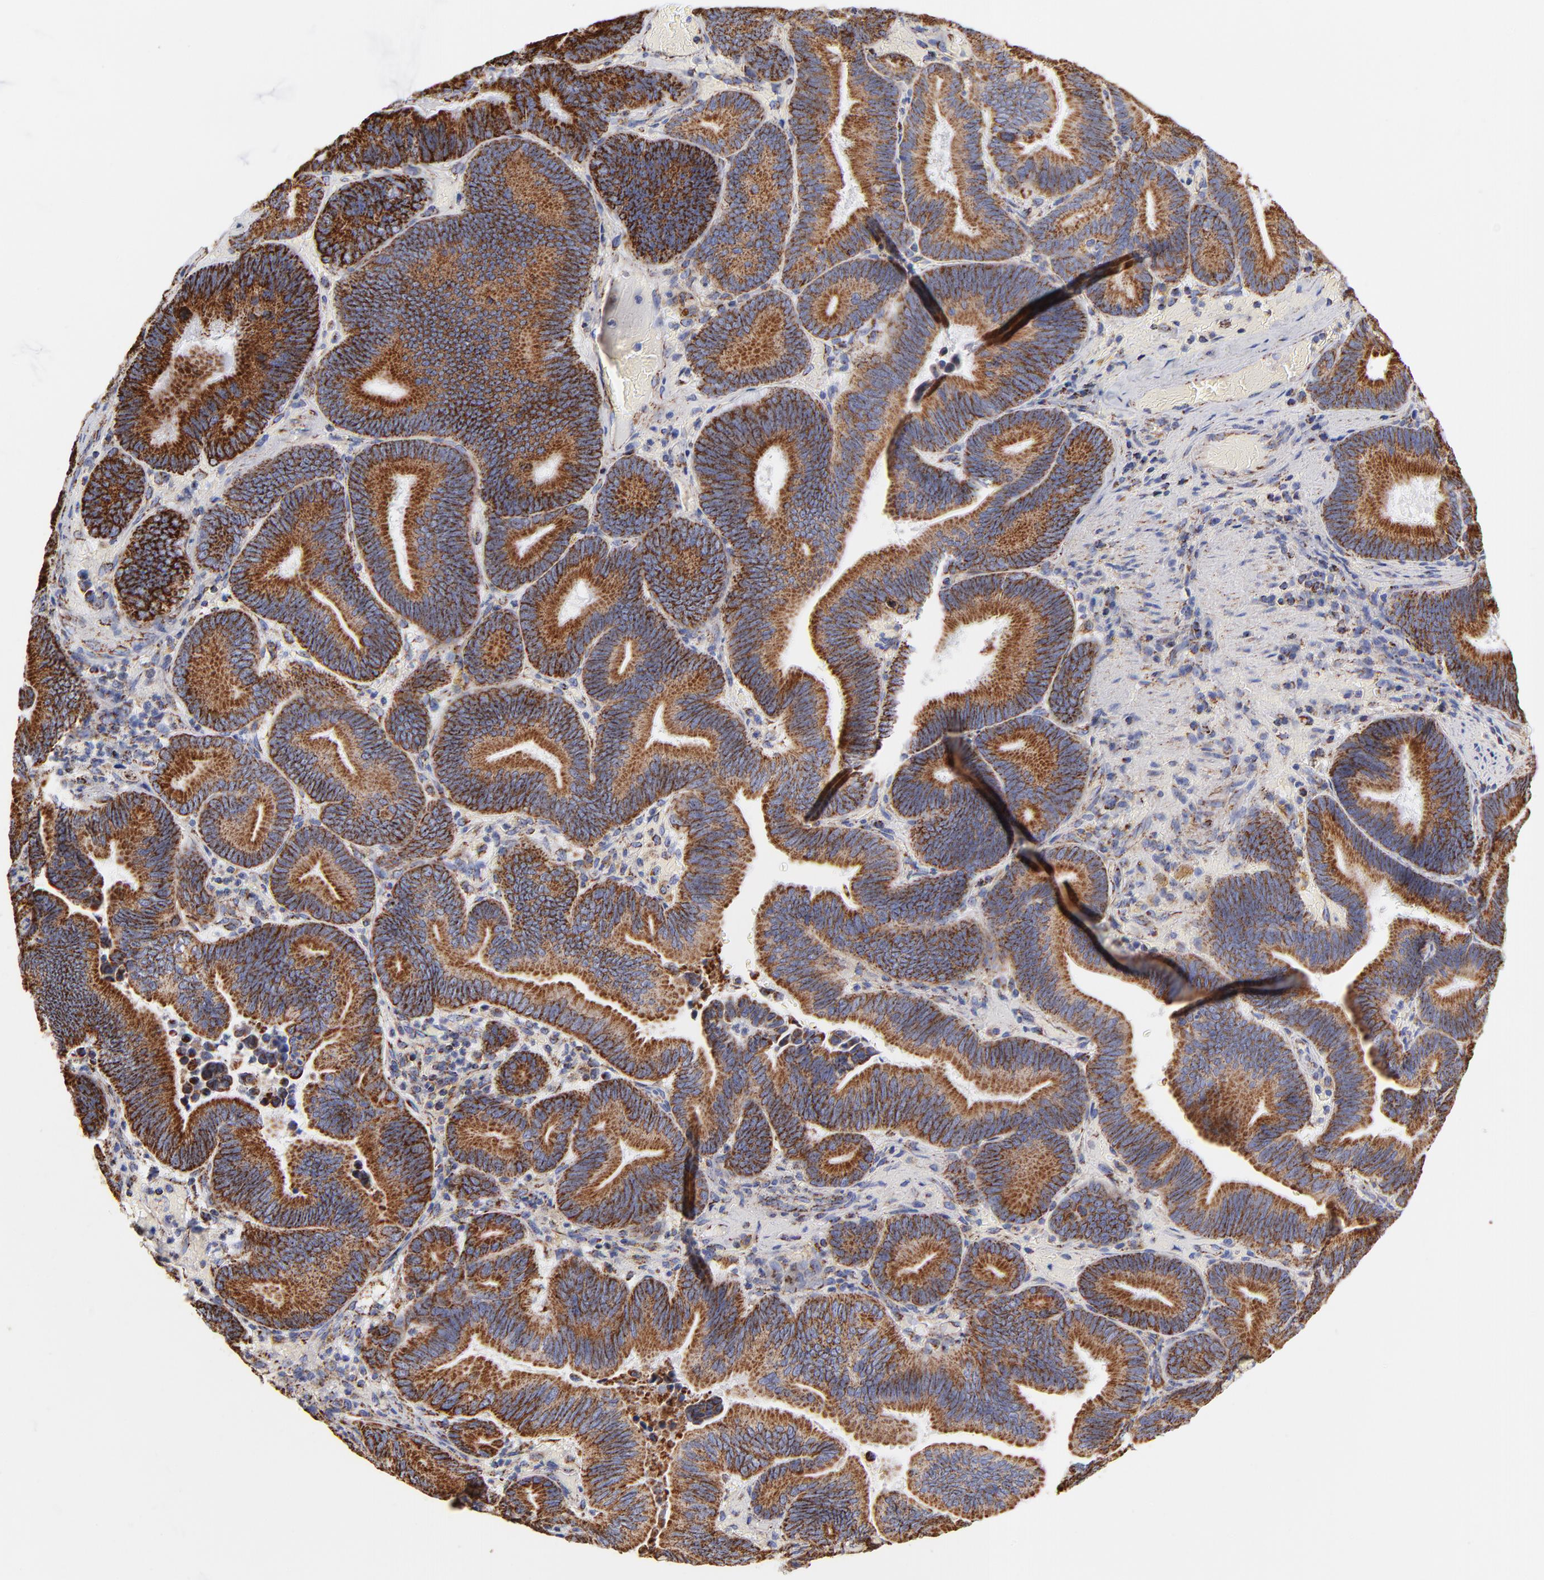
{"staining": {"intensity": "strong", "quantity": ">75%", "location": "cytoplasmic/membranous"}, "tissue": "pancreatic cancer", "cell_type": "Tumor cells", "image_type": "cancer", "snomed": [{"axis": "morphology", "description": "Adenocarcinoma, NOS"}, {"axis": "topography", "description": "Pancreas"}], "caption": "There is high levels of strong cytoplasmic/membranous staining in tumor cells of pancreatic cancer, as demonstrated by immunohistochemical staining (brown color).", "gene": "PHB1", "patient": {"sex": "male", "age": 82}}